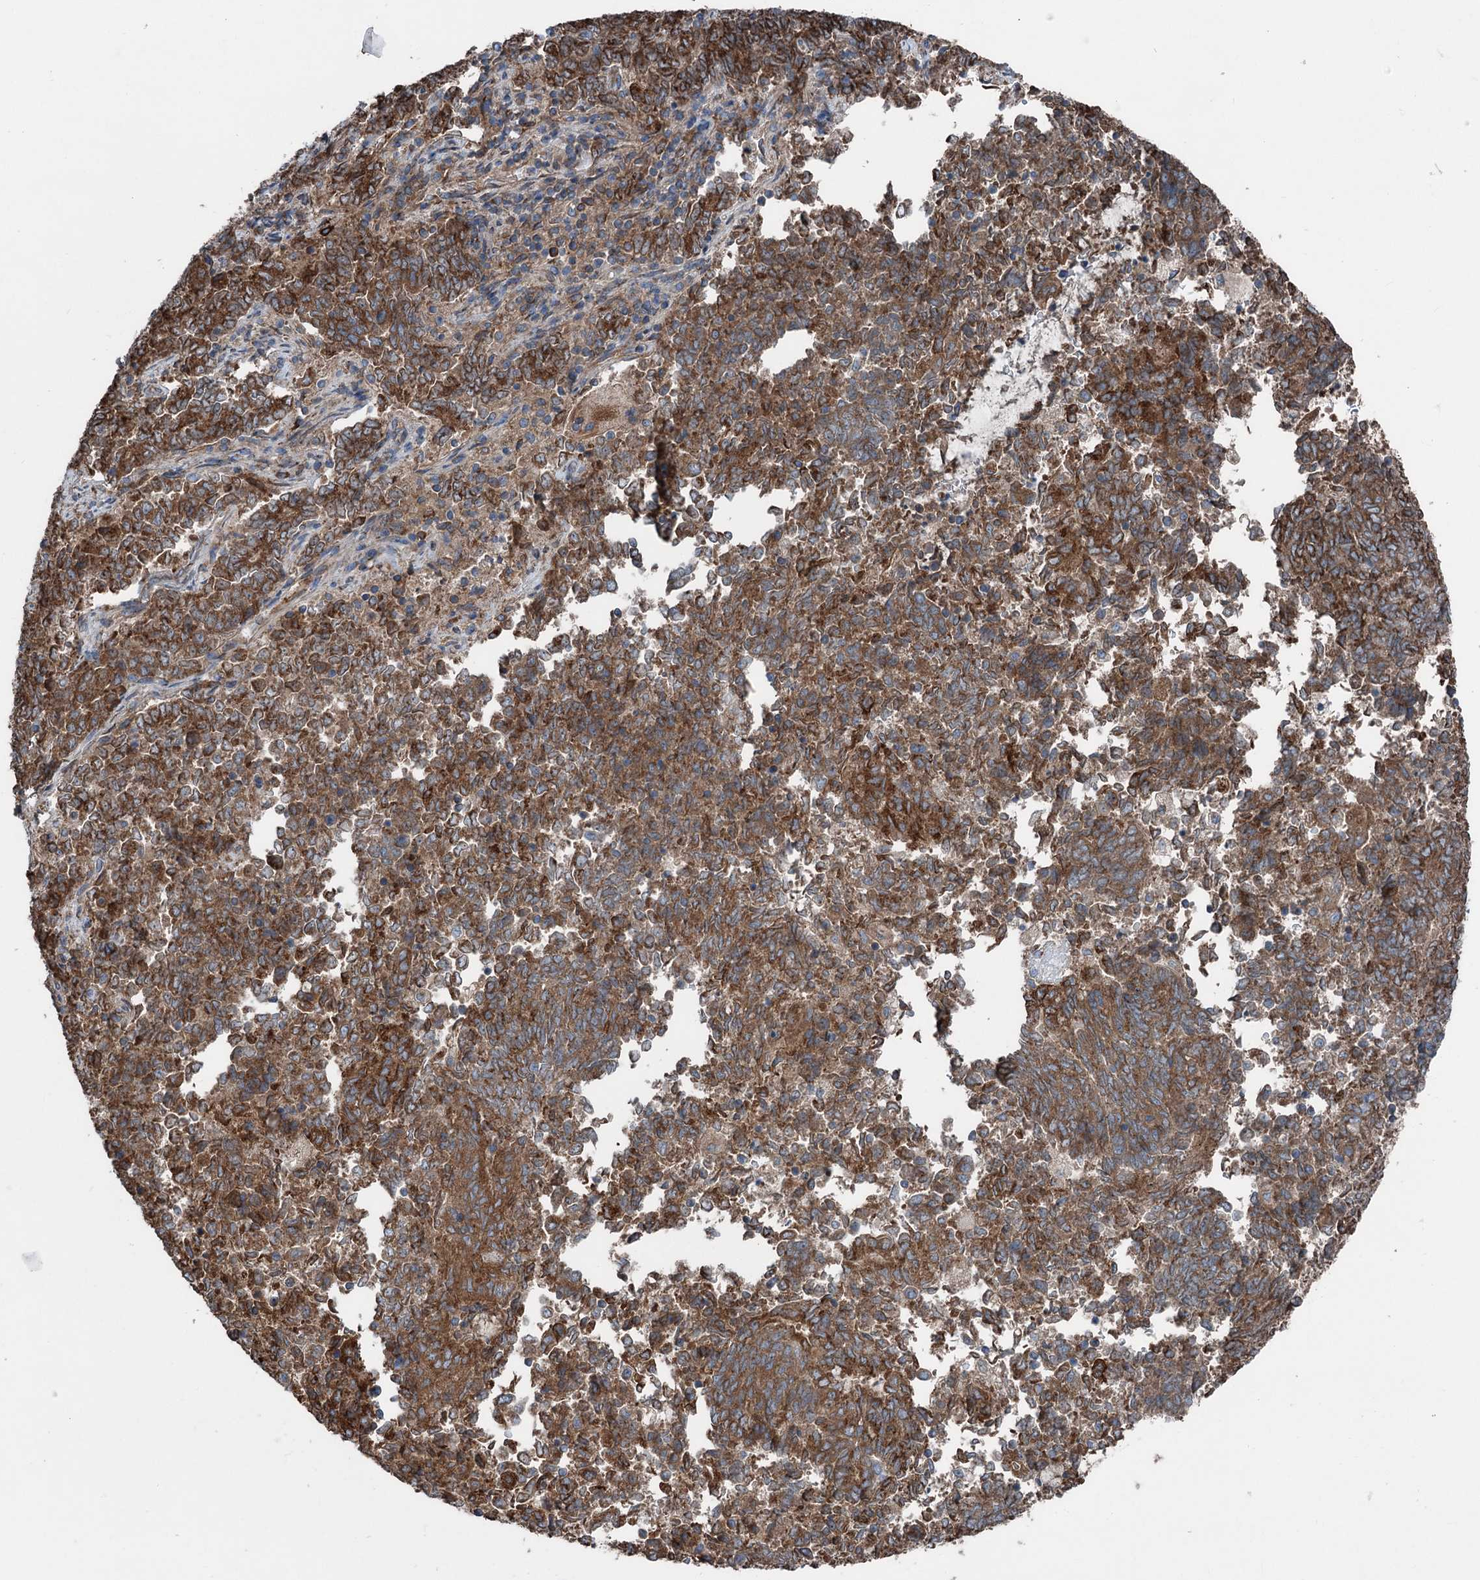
{"staining": {"intensity": "strong", "quantity": ">75%", "location": "cytoplasmic/membranous"}, "tissue": "endometrial cancer", "cell_type": "Tumor cells", "image_type": "cancer", "snomed": [{"axis": "morphology", "description": "Adenocarcinoma, NOS"}, {"axis": "topography", "description": "Endometrium"}], "caption": "Immunohistochemistry (IHC) photomicrograph of endometrial cancer (adenocarcinoma) stained for a protein (brown), which shows high levels of strong cytoplasmic/membranous positivity in approximately >75% of tumor cells.", "gene": "CALCOCO1", "patient": {"sex": "female", "age": 80}}